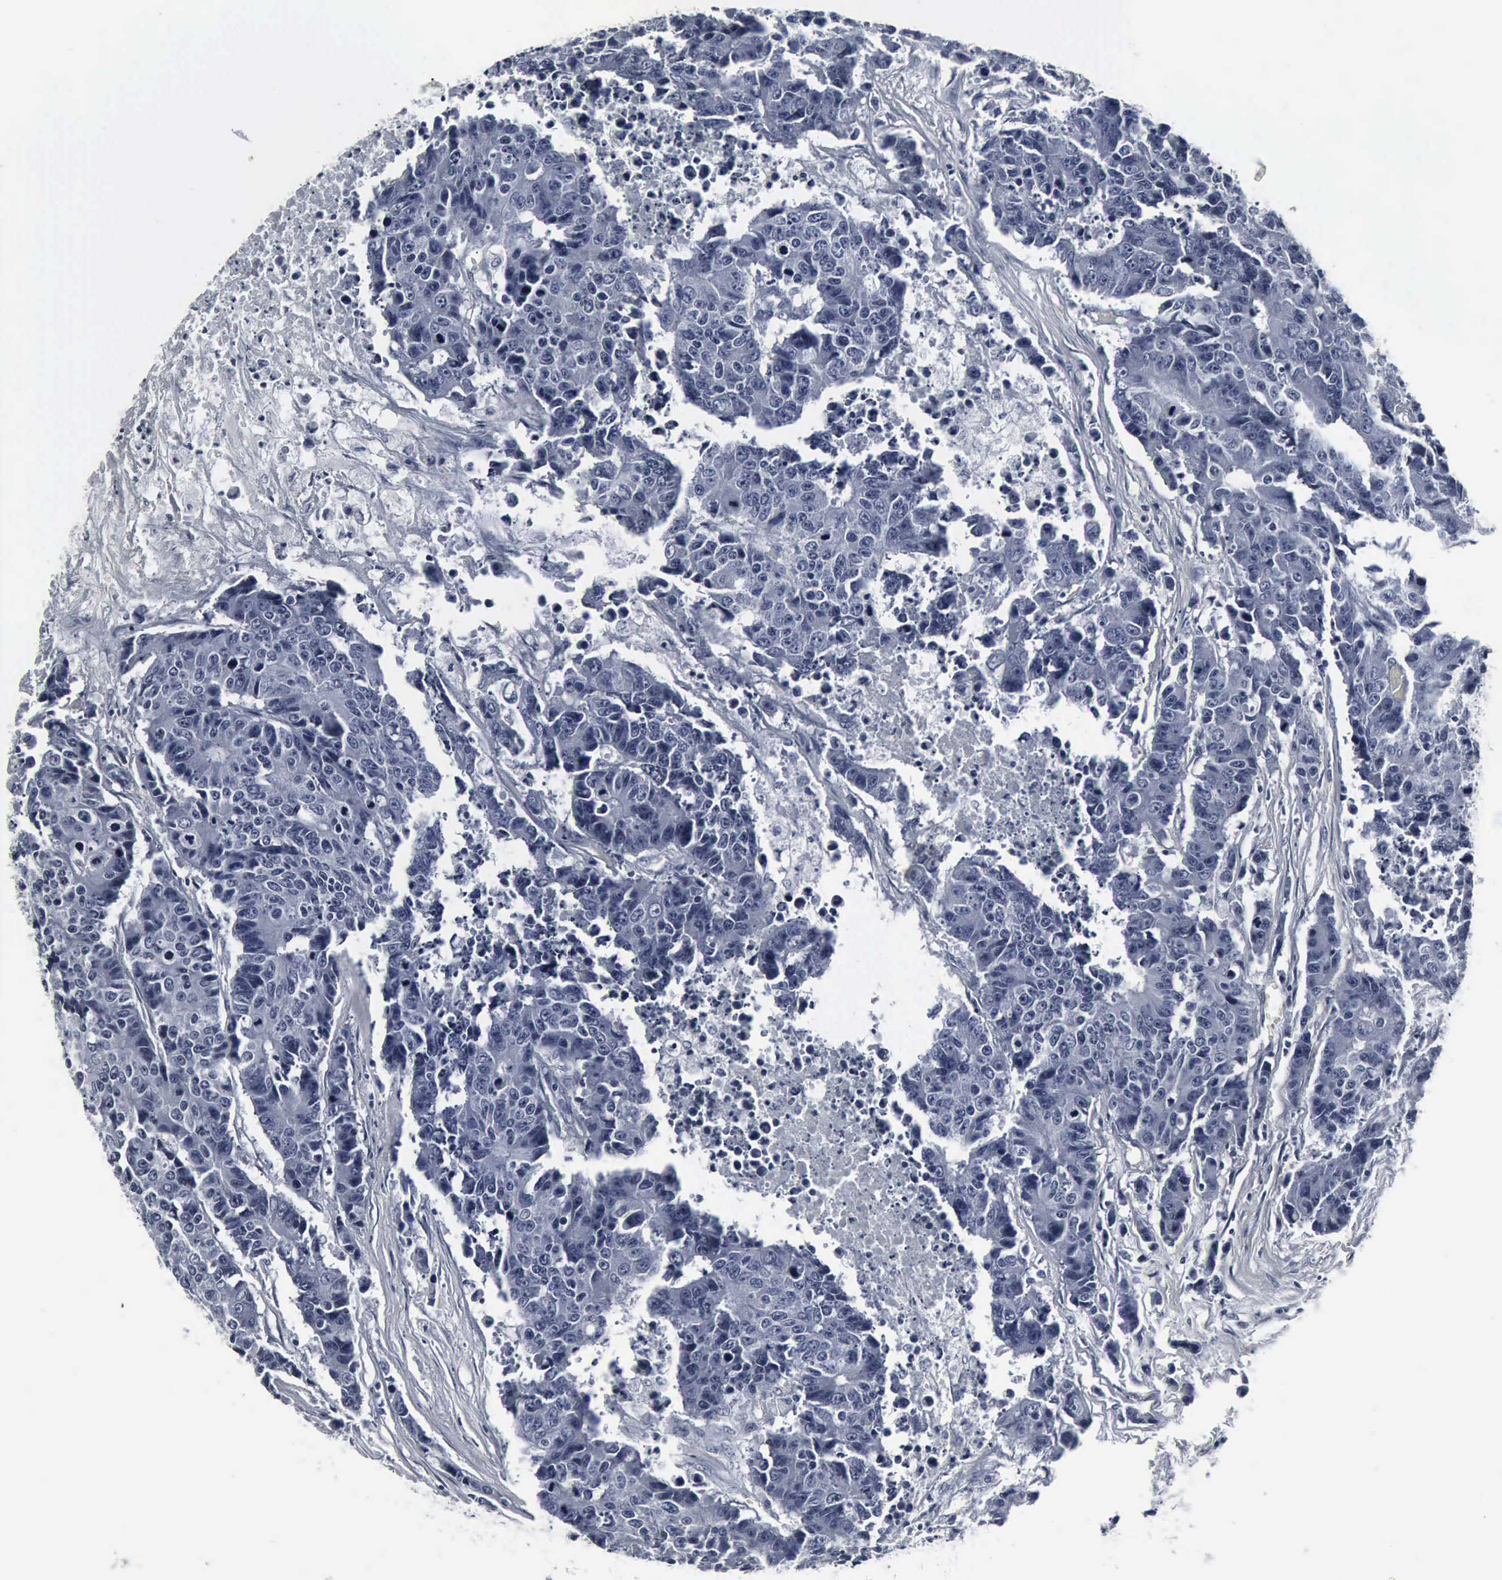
{"staining": {"intensity": "negative", "quantity": "none", "location": "none"}, "tissue": "colorectal cancer", "cell_type": "Tumor cells", "image_type": "cancer", "snomed": [{"axis": "morphology", "description": "Adenocarcinoma, NOS"}, {"axis": "topography", "description": "Colon"}], "caption": "This is an immunohistochemistry image of colorectal adenocarcinoma. There is no positivity in tumor cells.", "gene": "SNAP25", "patient": {"sex": "female", "age": 86}}